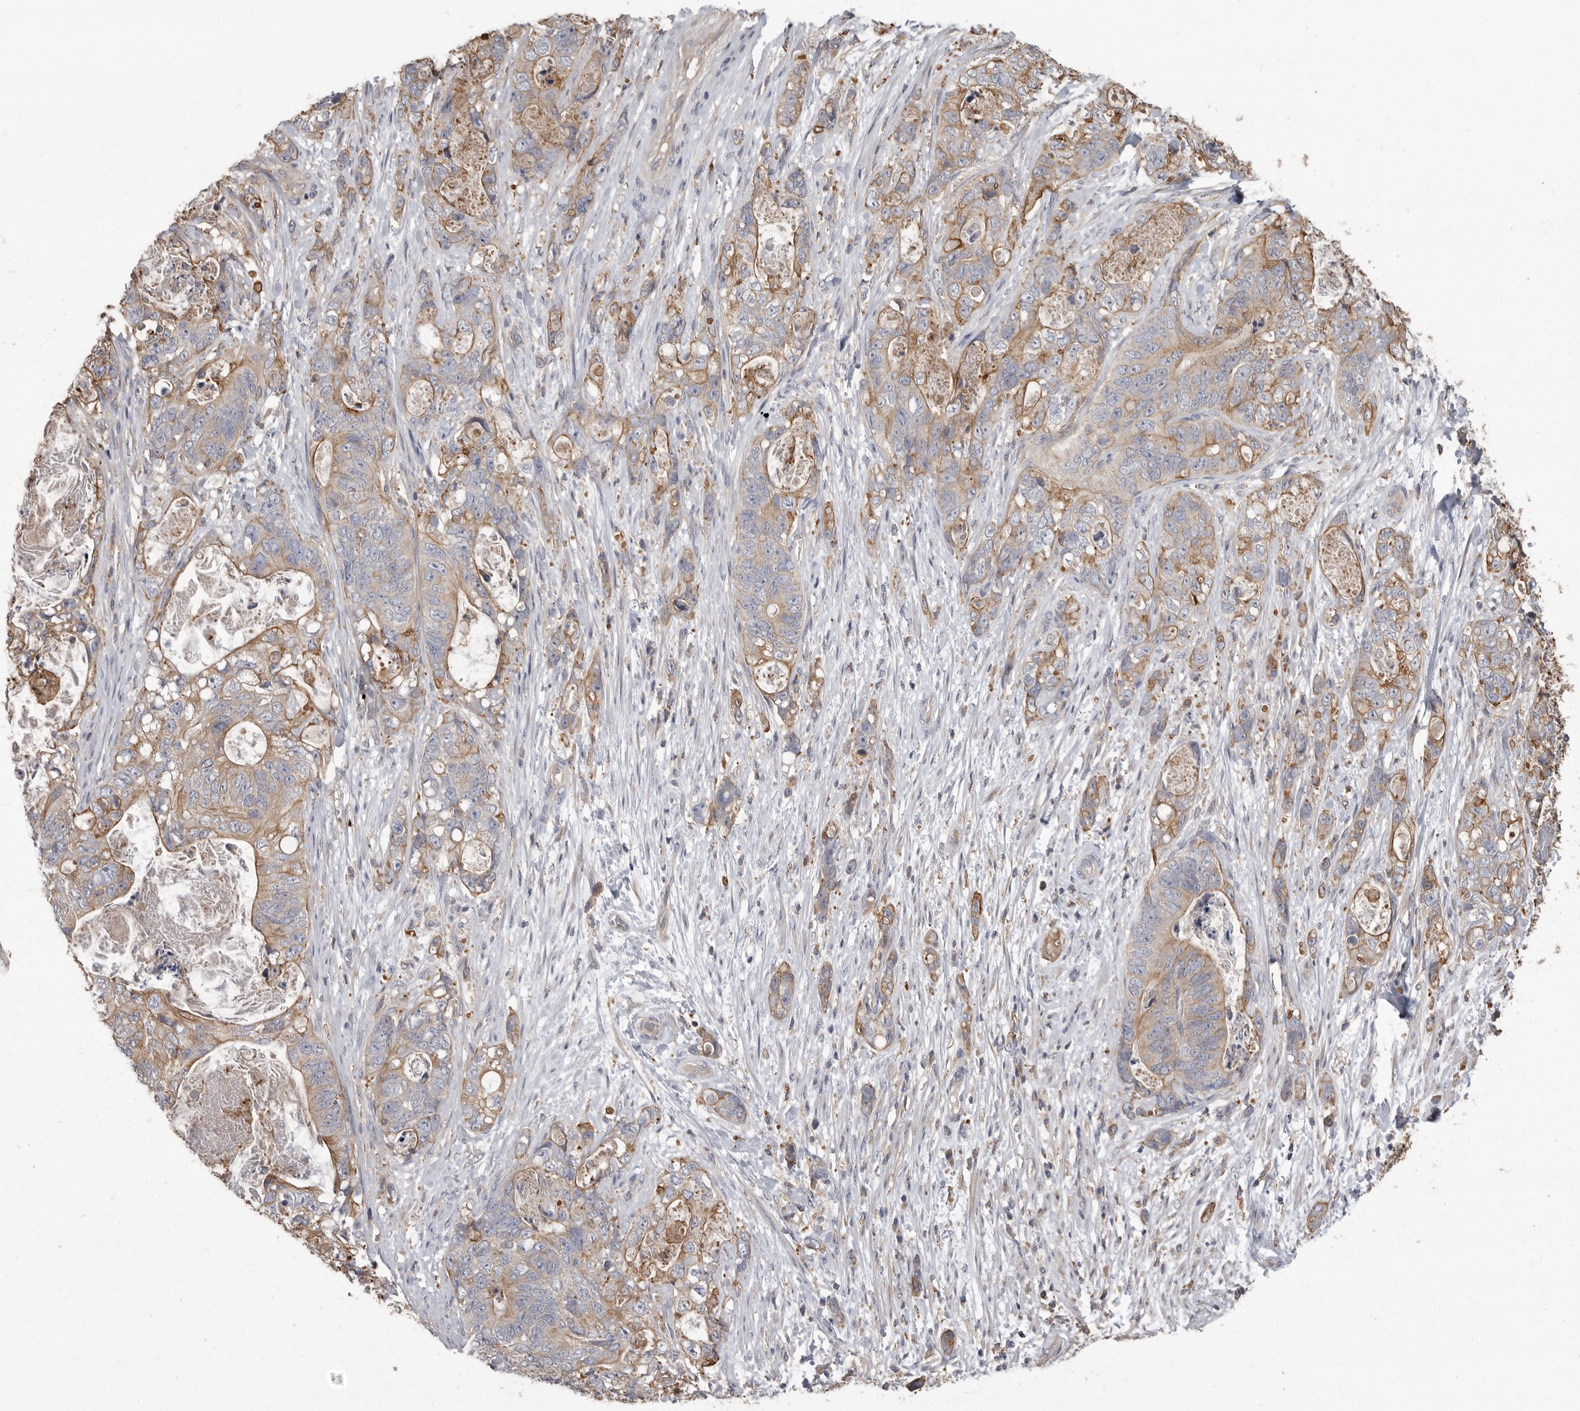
{"staining": {"intensity": "moderate", "quantity": ">75%", "location": "cytoplasmic/membranous"}, "tissue": "stomach cancer", "cell_type": "Tumor cells", "image_type": "cancer", "snomed": [{"axis": "morphology", "description": "Normal tissue, NOS"}, {"axis": "morphology", "description": "Adenocarcinoma, NOS"}, {"axis": "topography", "description": "Stomach"}], "caption": "An IHC image of tumor tissue is shown. Protein staining in brown labels moderate cytoplasmic/membranous positivity in stomach adenocarcinoma within tumor cells.", "gene": "CMTM6", "patient": {"sex": "female", "age": 89}}